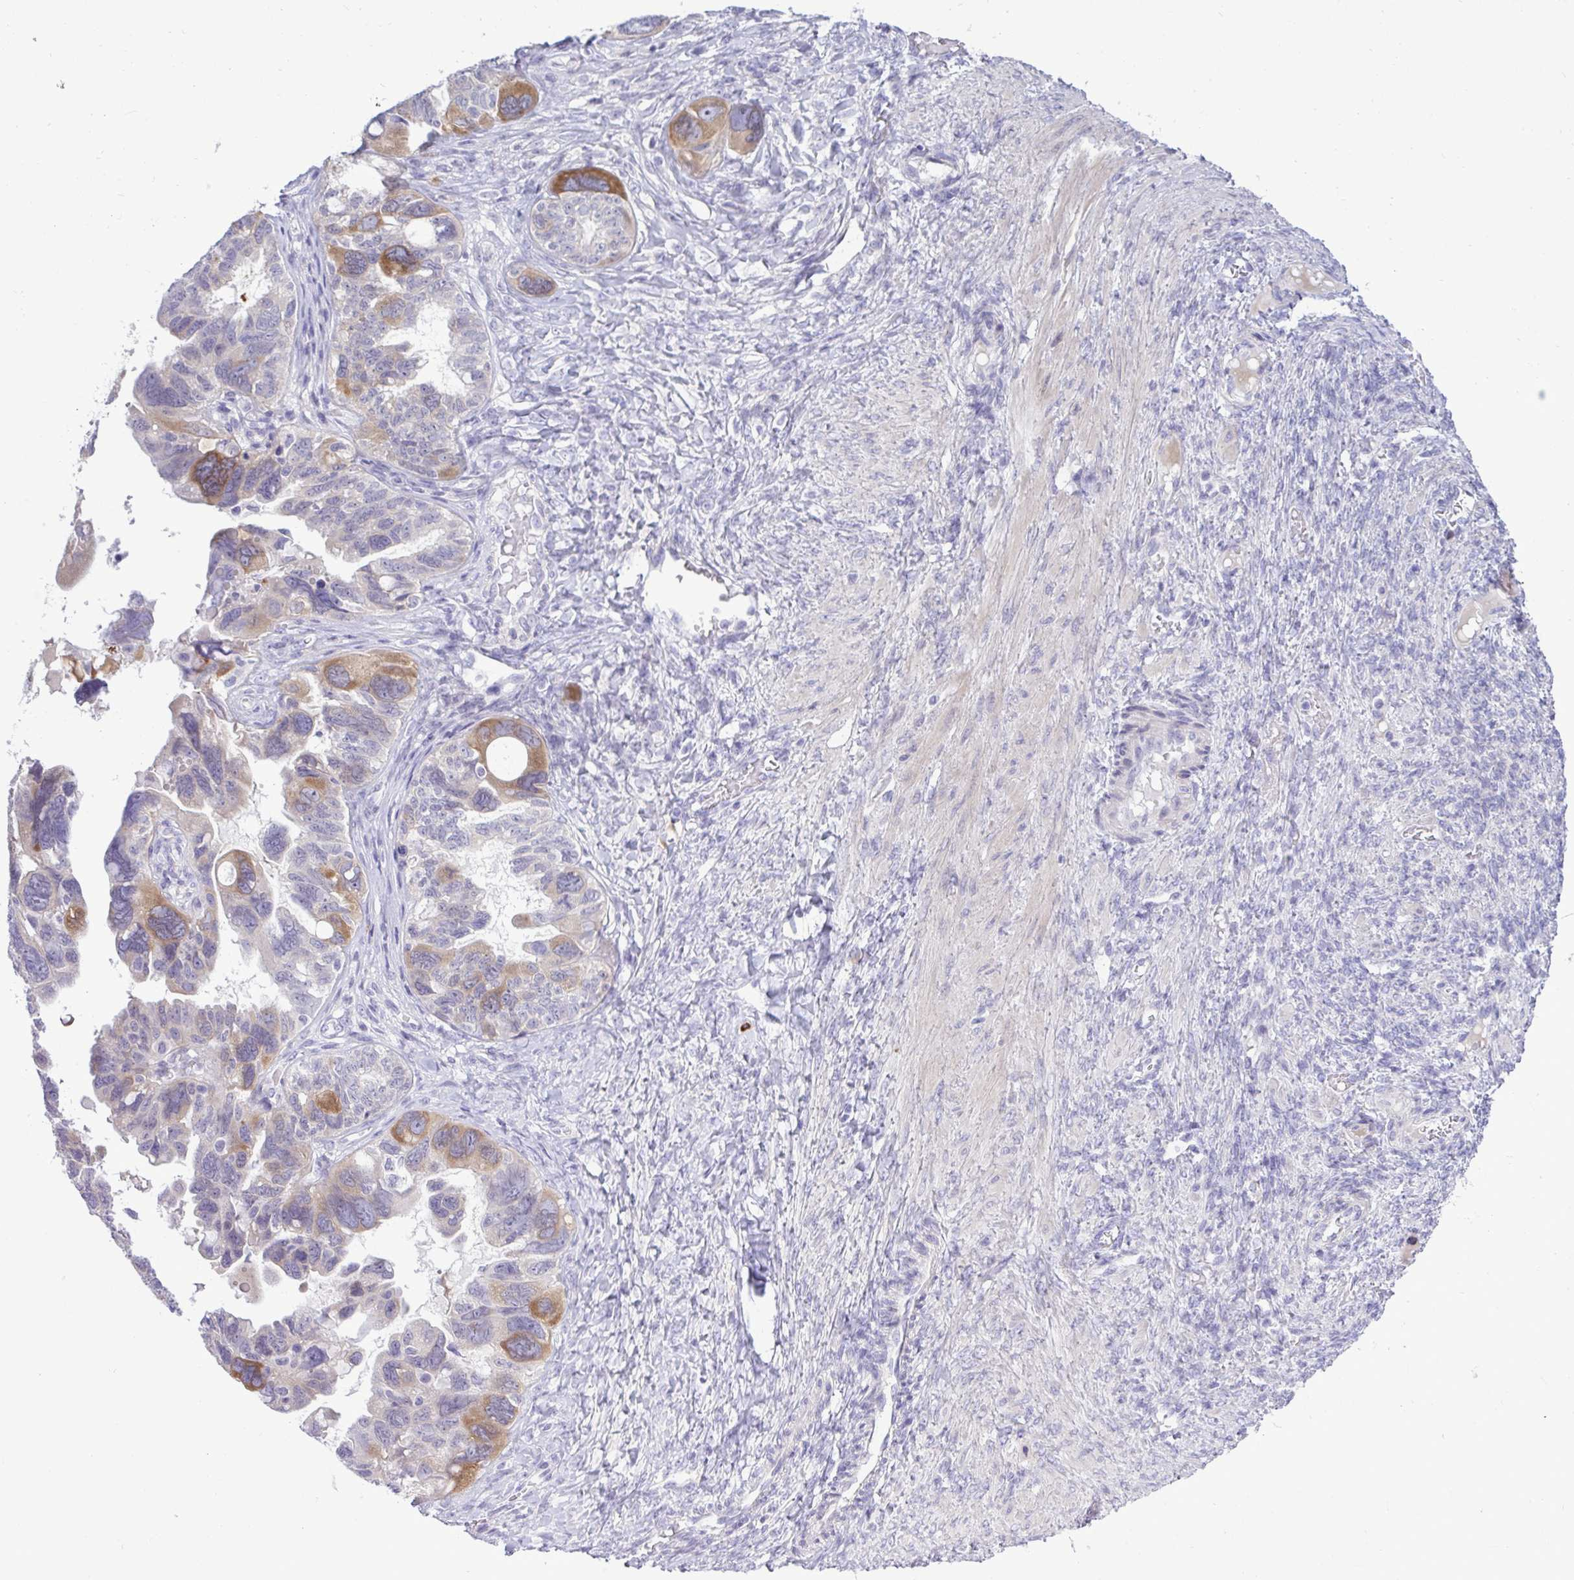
{"staining": {"intensity": "moderate", "quantity": "<25%", "location": "cytoplasmic/membranous"}, "tissue": "ovarian cancer", "cell_type": "Tumor cells", "image_type": "cancer", "snomed": [{"axis": "morphology", "description": "Cystadenocarcinoma, serous, NOS"}, {"axis": "topography", "description": "Ovary"}], "caption": "A low amount of moderate cytoplasmic/membranous positivity is identified in approximately <25% of tumor cells in ovarian cancer (serous cystadenocarcinoma) tissue. Nuclei are stained in blue.", "gene": "SPAG1", "patient": {"sex": "female", "age": 60}}